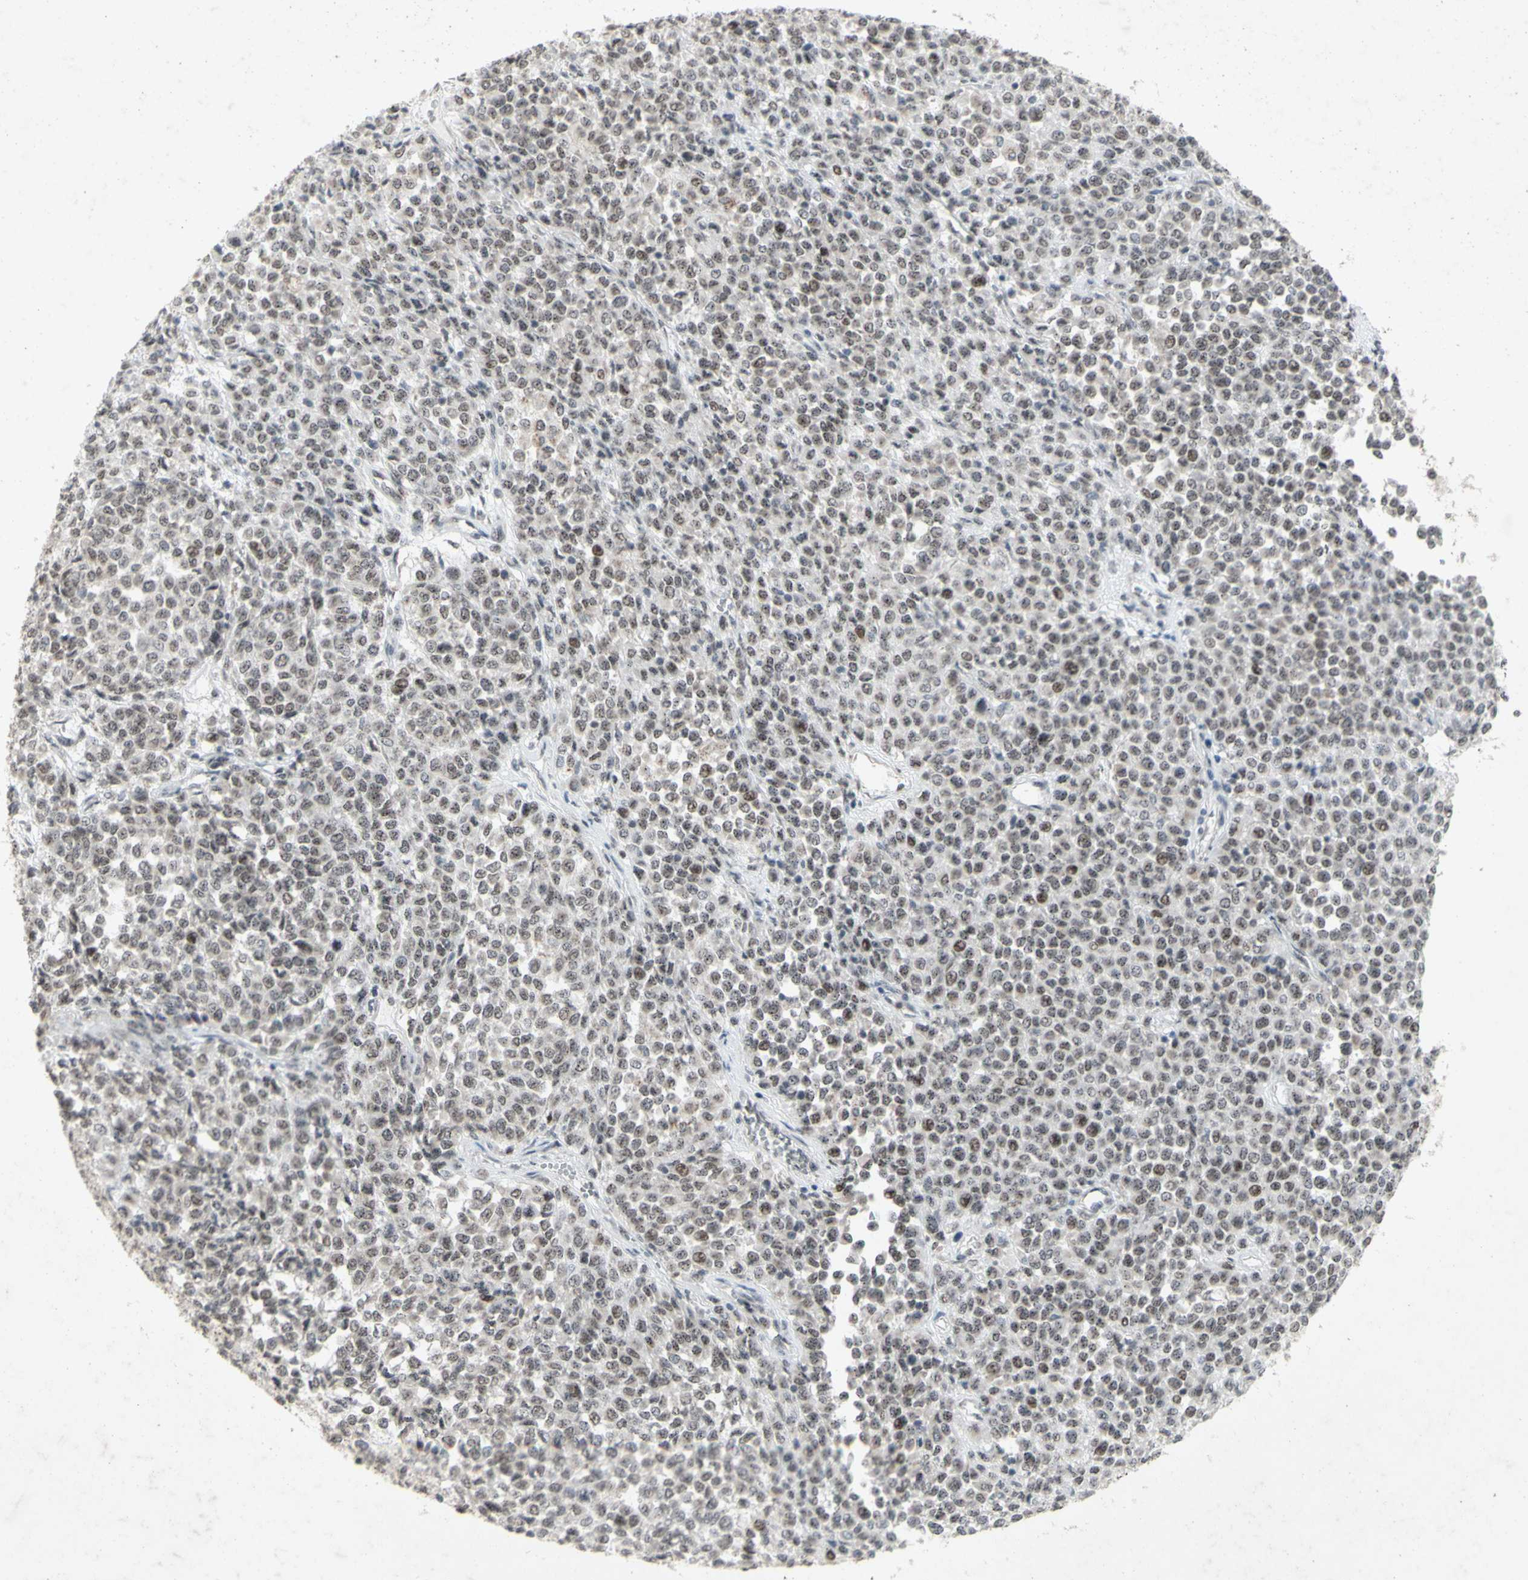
{"staining": {"intensity": "weak", "quantity": "25%-75%", "location": "nuclear"}, "tissue": "melanoma", "cell_type": "Tumor cells", "image_type": "cancer", "snomed": [{"axis": "morphology", "description": "Malignant melanoma, Metastatic site"}, {"axis": "topography", "description": "Pancreas"}], "caption": "About 25%-75% of tumor cells in malignant melanoma (metastatic site) display weak nuclear protein positivity as visualized by brown immunohistochemical staining.", "gene": "CENPB", "patient": {"sex": "female", "age": 30}}